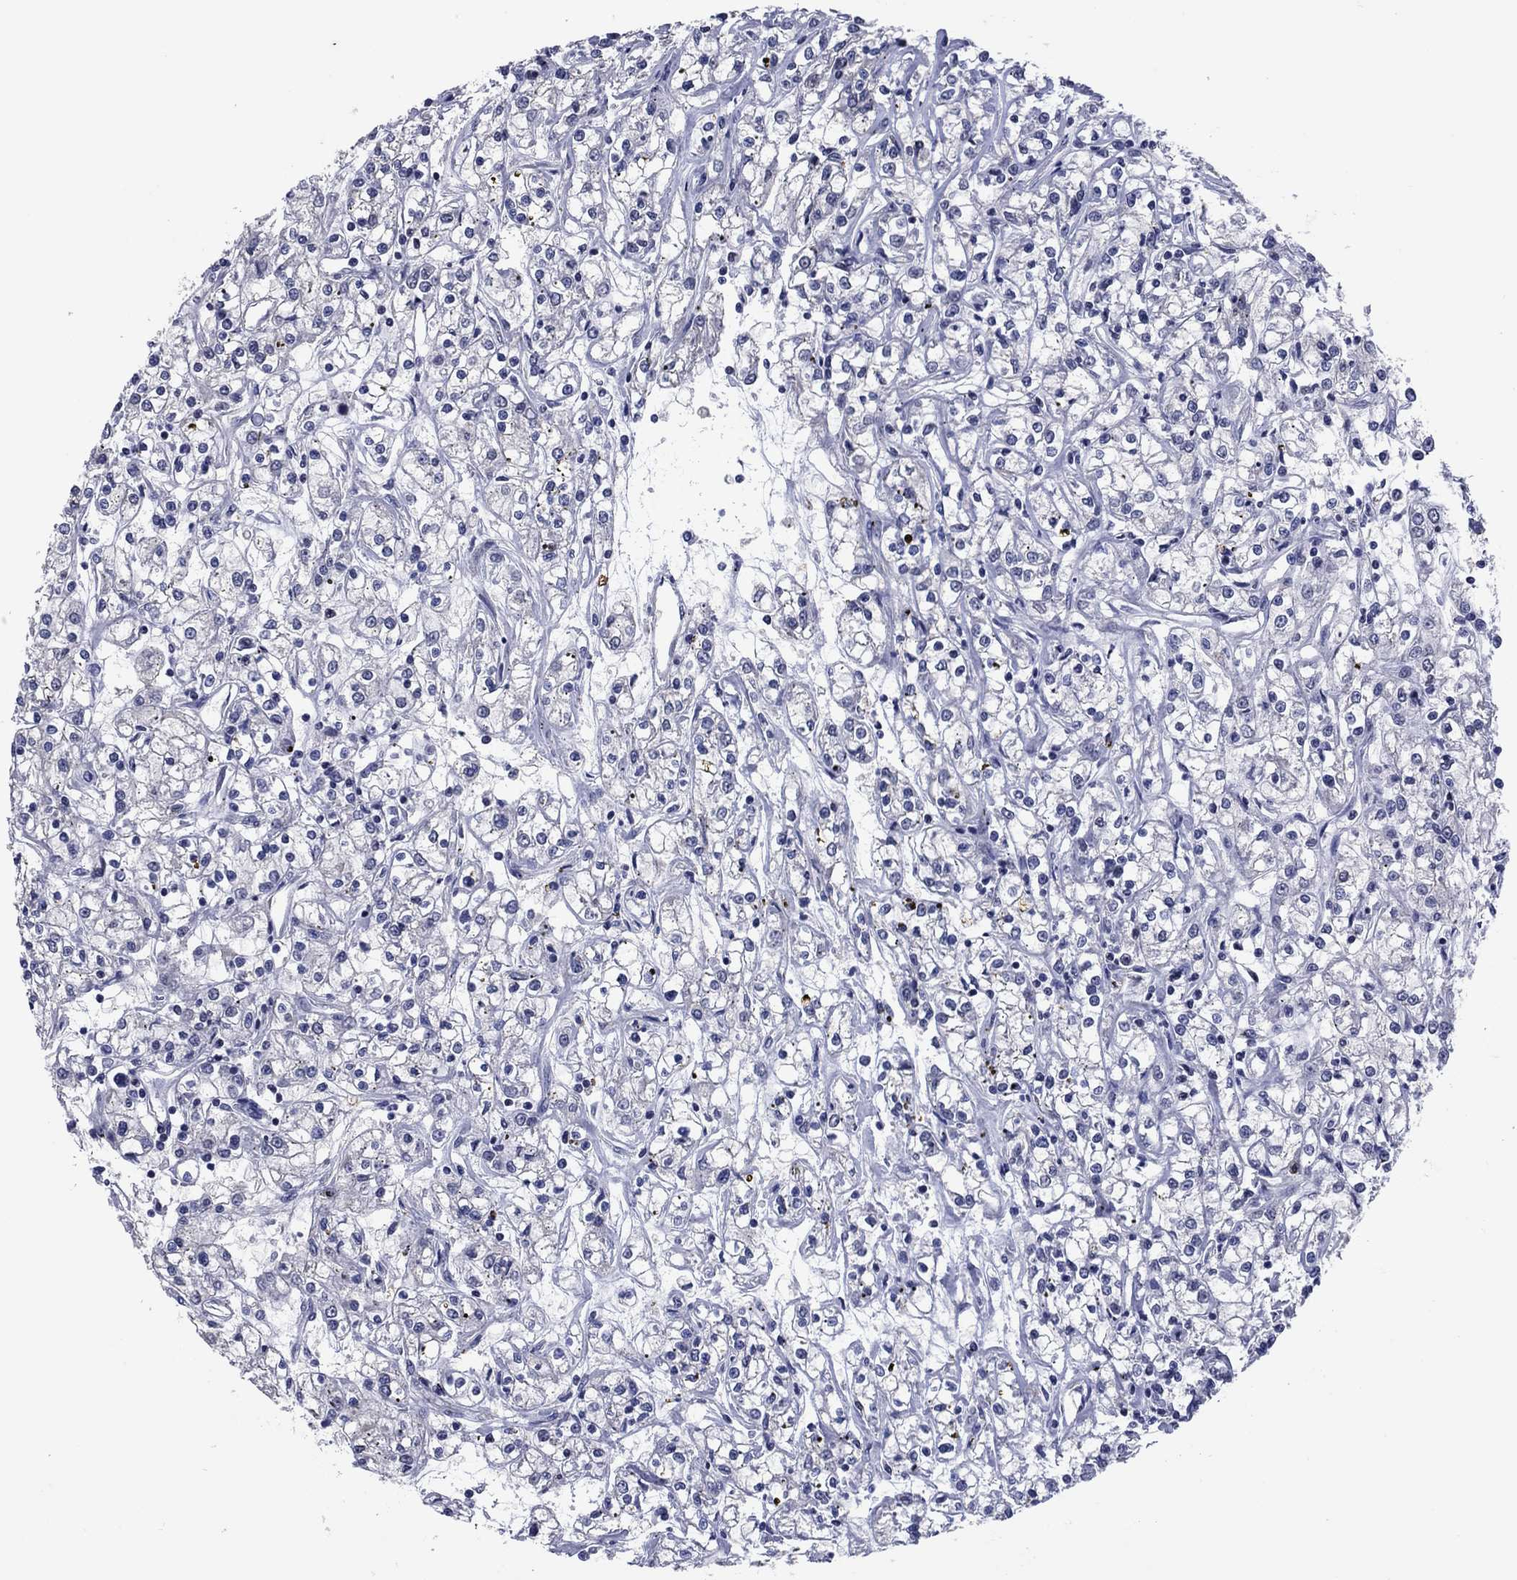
{"staining": {"intensity": "negative", "quantity": "none", "location": "none"}, "tissue": "renal cancer", "cell_type": "Tumor cells", "image_type": "cancer", "snomed": [{"axis": "morphology", "description": "Adenocarcinoma, NOS"}, {"axis": "topography", "description": "Kidney"}], "caption": "Adenocarcinoma (renal) stained for a protein using IHC demonstrates no expression tumor cells.", "gene": "TYMS", "patient": {"sex": "female", "age": 59}}